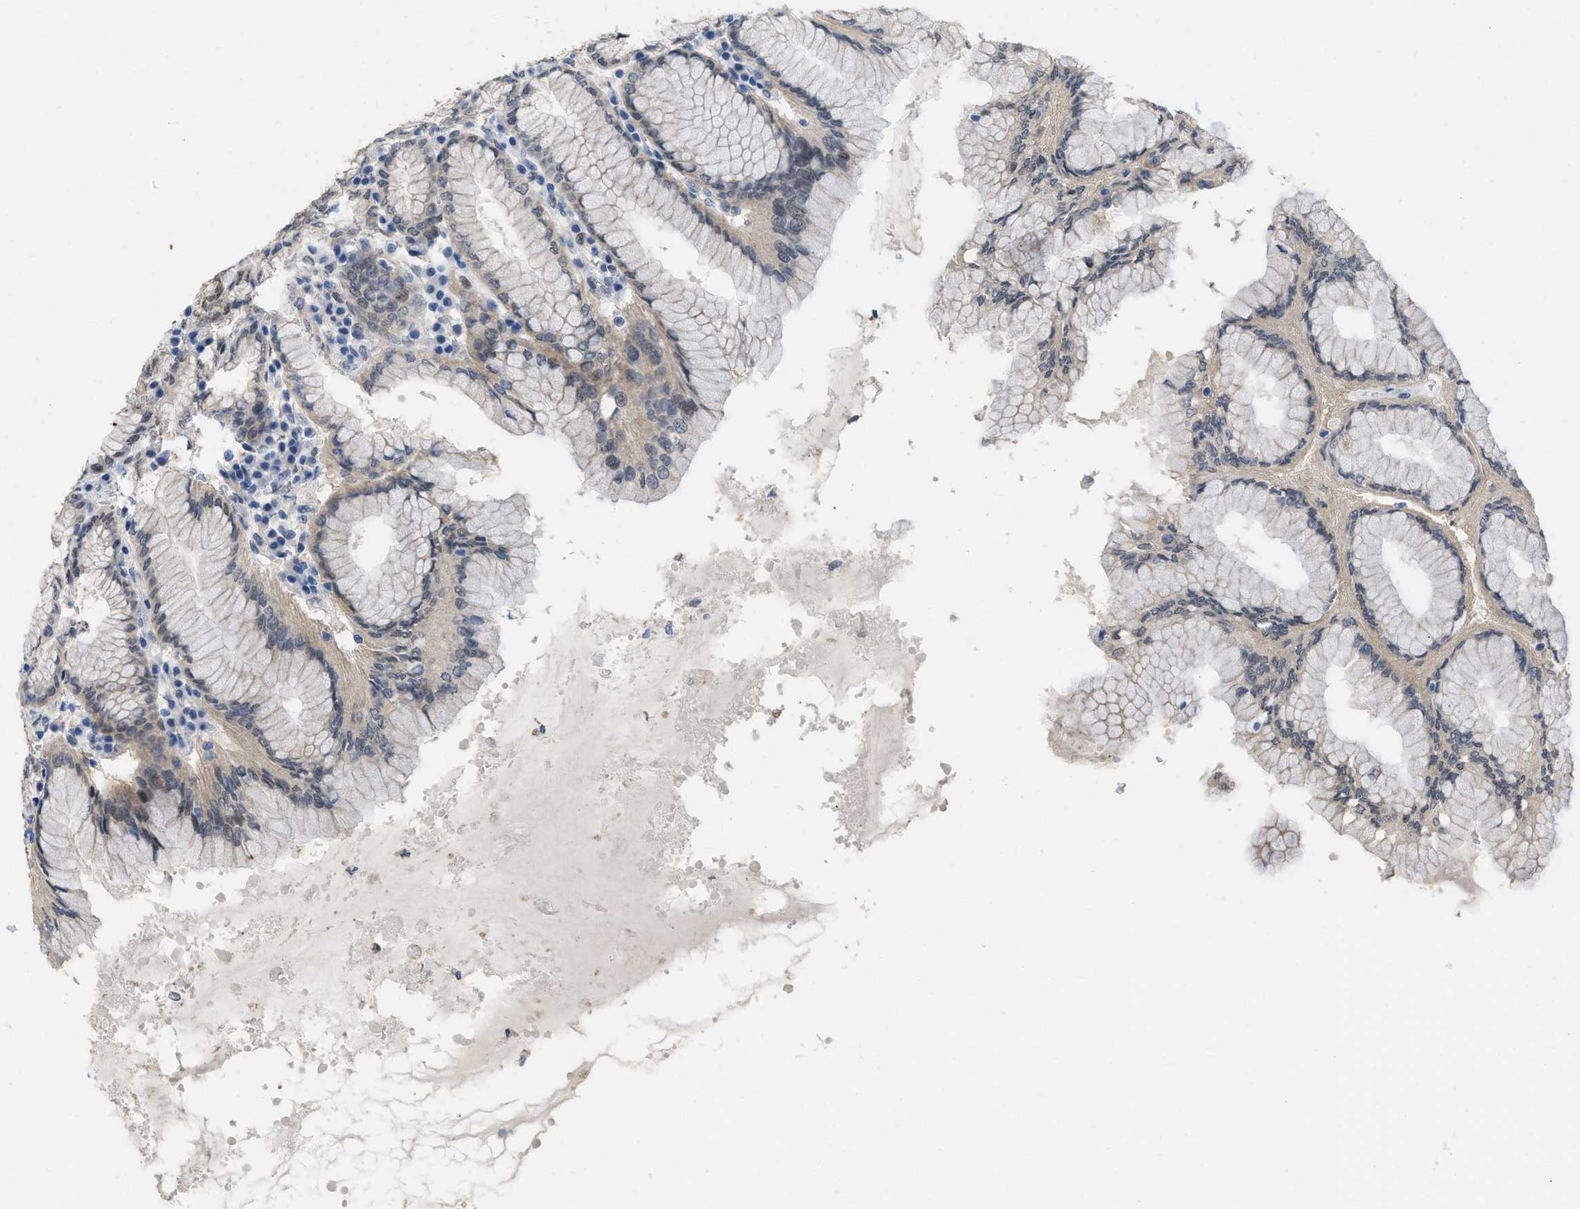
{"staining": {"intensity": "strong", "quantity": ">75%", "location": "nuclear"}, "tissue": "stomach", "cell_type": "Glandular cells", "image_type": "normal", "snomed": [{"axis": "morphology", "description": "Normal tissue, NOS"}, {"axis": "topography", "description": "Stomach"}, {"axis": "topography", "description": "Stomach, lower"}], "caption": "Immunohistochemical staining of normal stomach demonstrates strong nuclear protein positivity in approximately >75% of glandular cells. Nuclei are stained in blue.", "gene": "NFIX", "patient": {"sex": "female", "age": 56}}